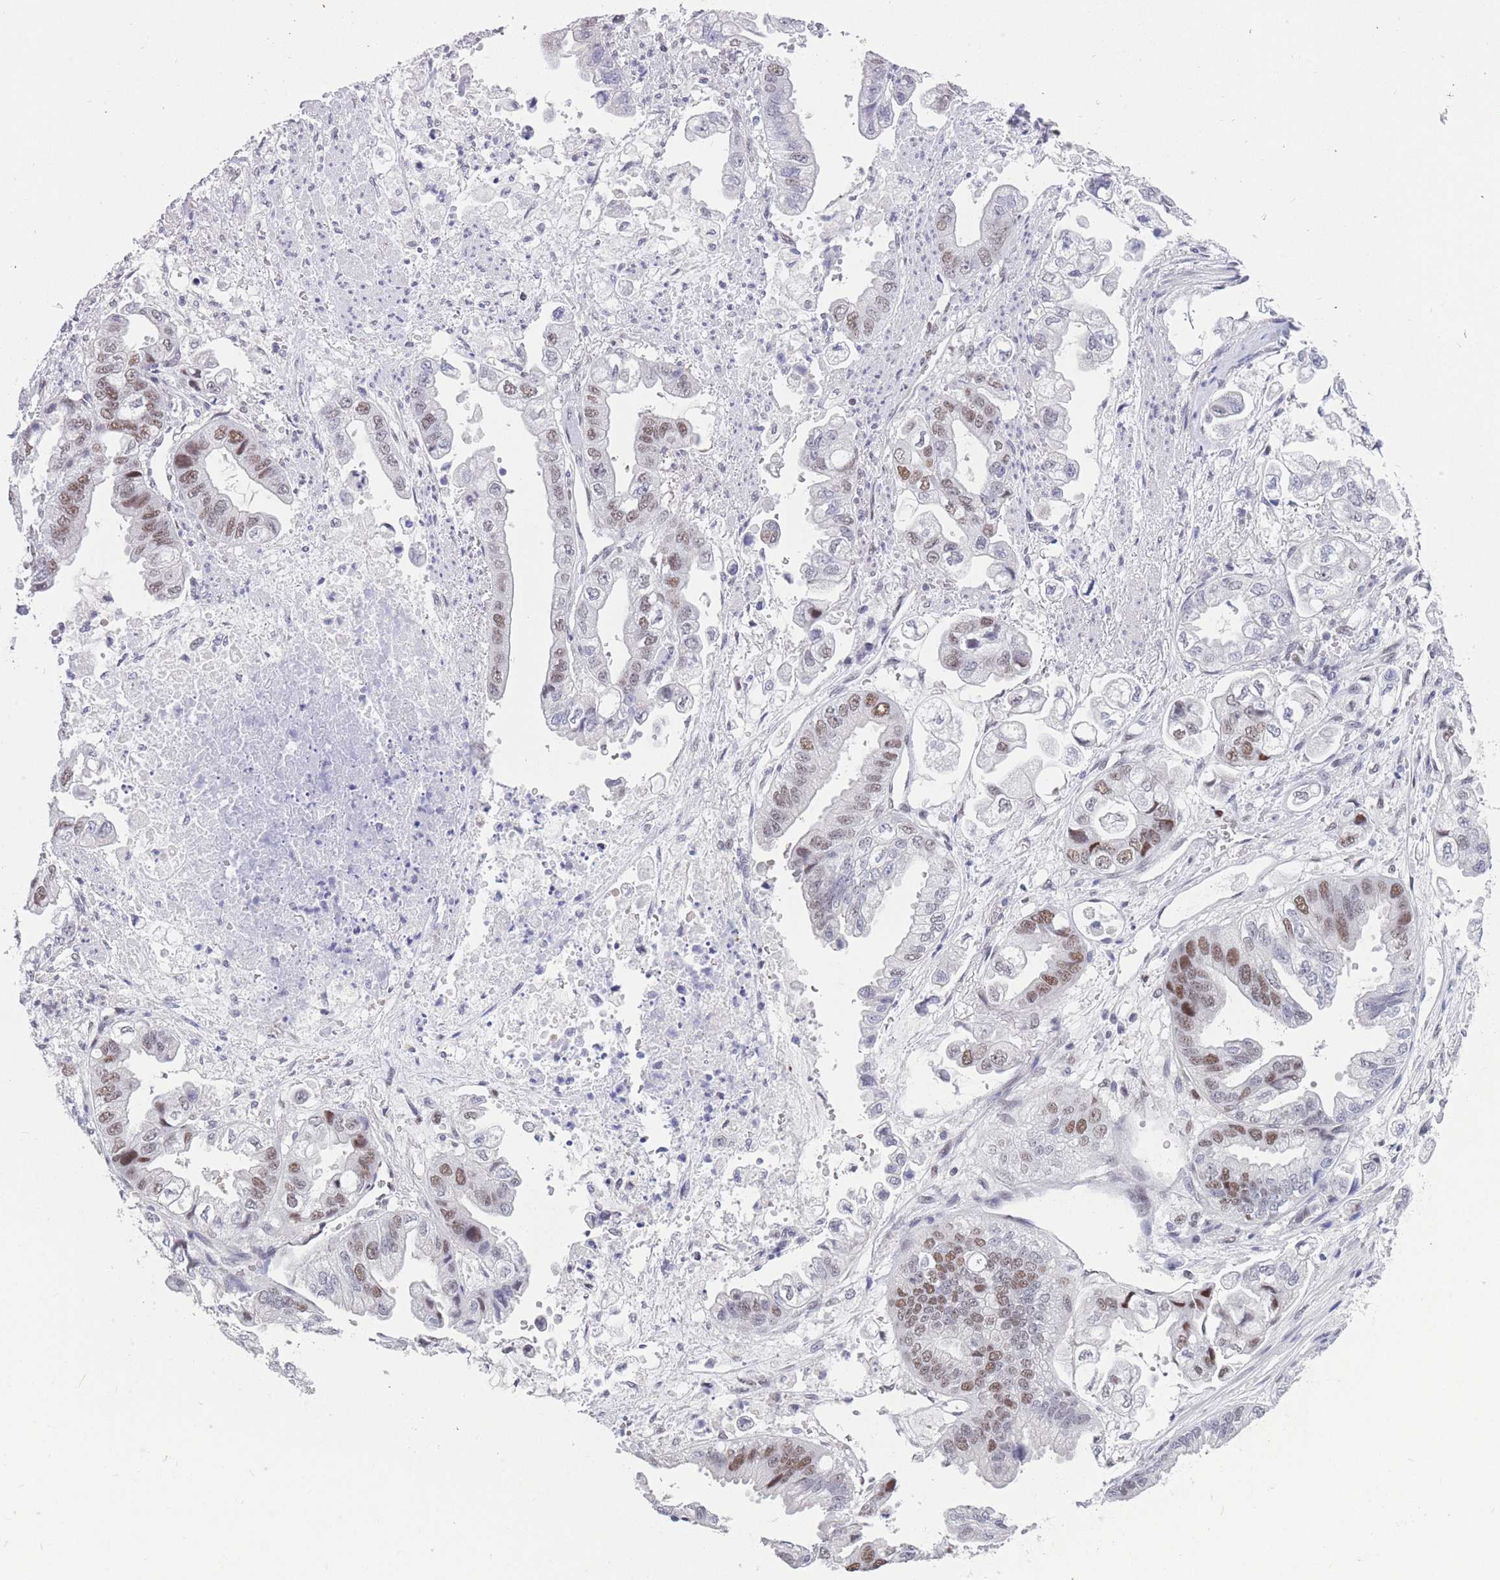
{"staining": {"intensity": "moderate", "quantity": "<25%", "location": "nuclear"}, "tissue": "stomach cancer", "cell_type": "Tumor cells", "image_type": "cancer", "snomed": [{"axis": "morphology", "description": "Adenocarcinoma, NOS"}, {"axis": "topography", "description": "Stomach"}], "caption": "Approximately <25% of tumor cells in human stomach adenocarcinoma show moderate nuclear protein staining as visualized by brown immunohistochemical staining.", "gene": "NASP", "patient": {"sex": "male", "age": 62}}